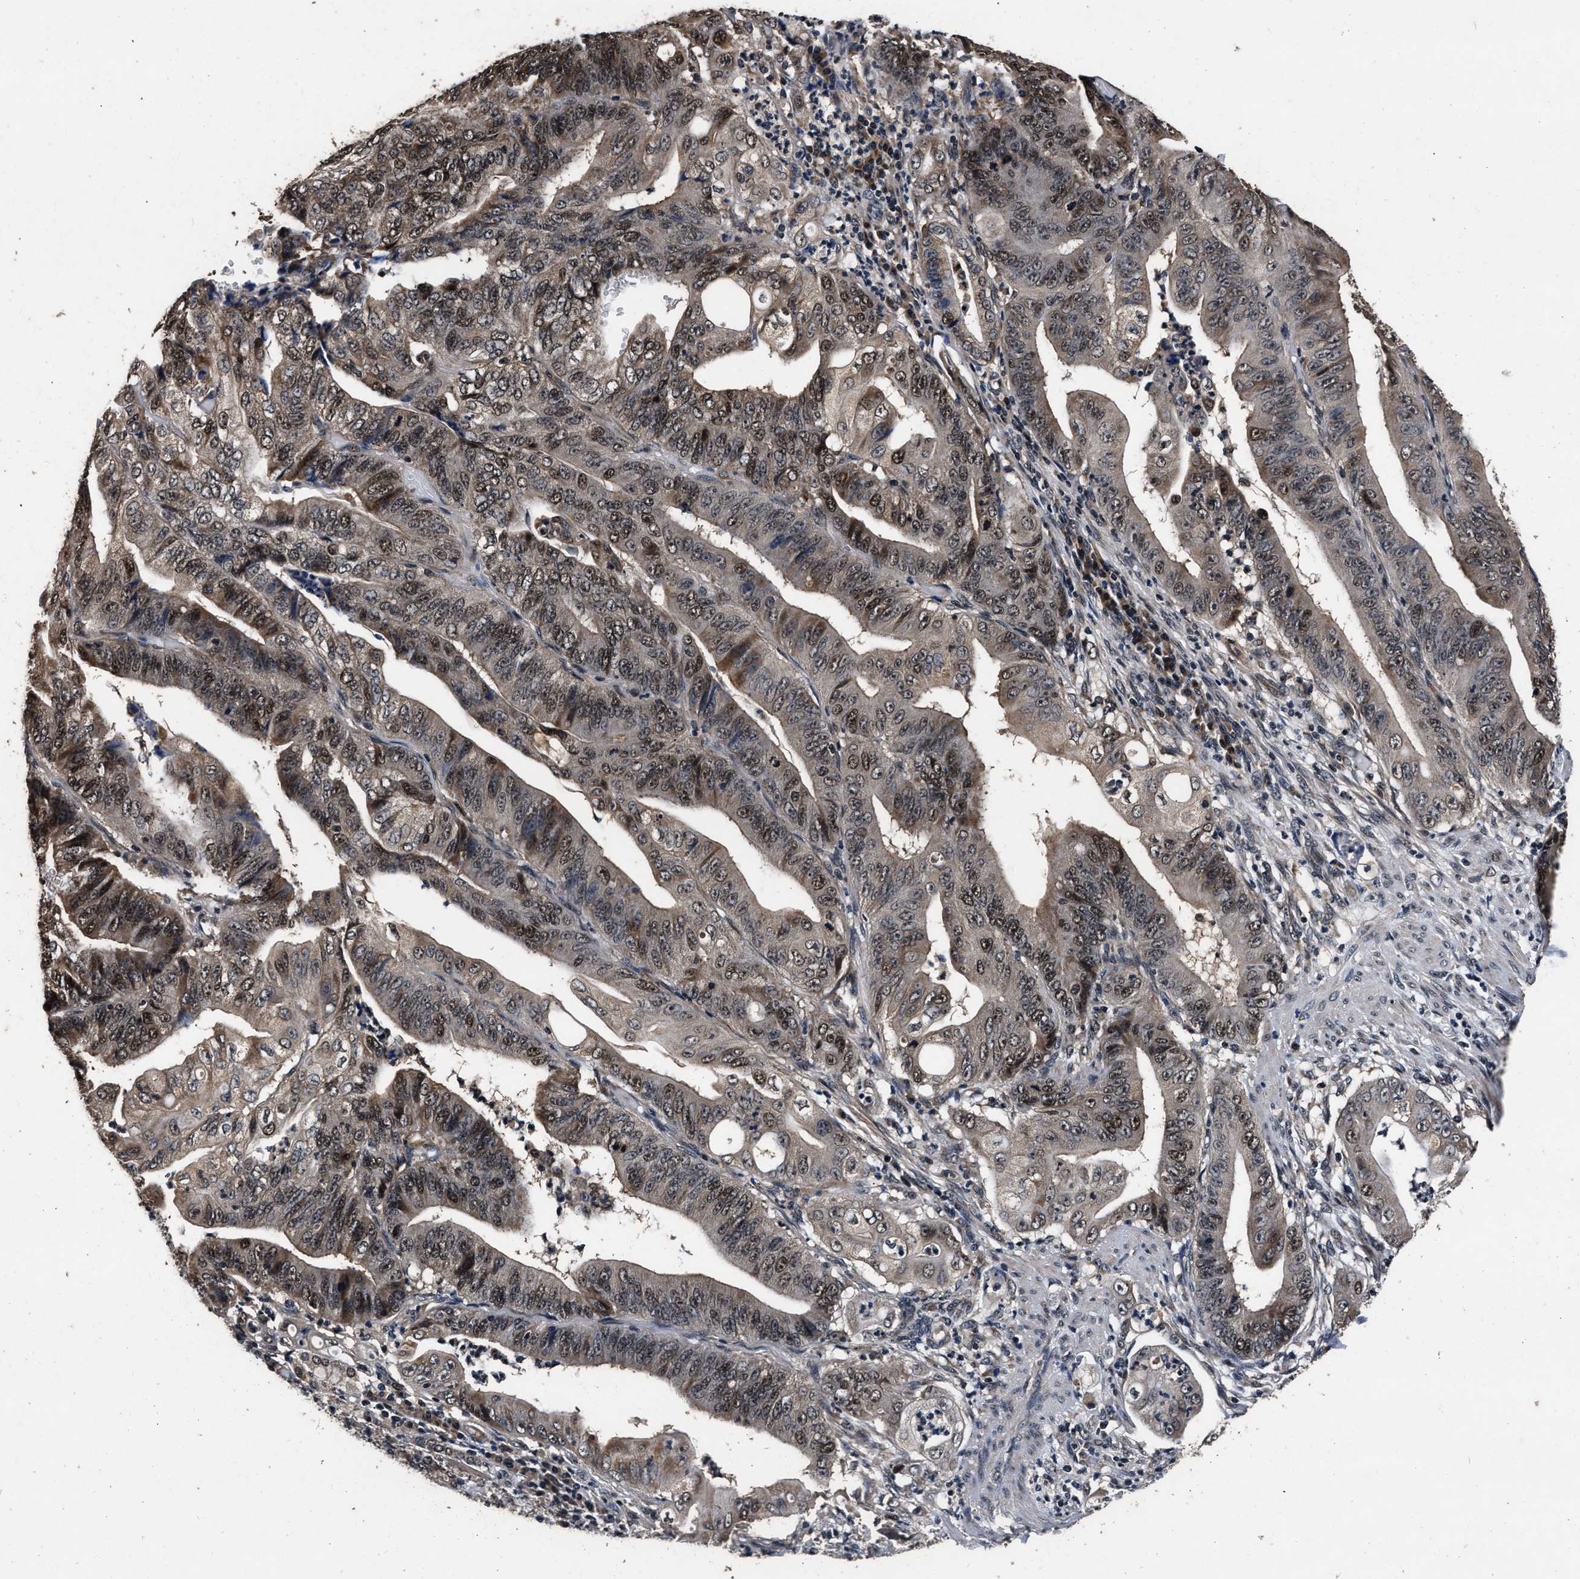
{"staining": {"intensity": "moderate", "quantity": ">75%", "location": "nuclear"}, "tissue": "stomach cancer", "cell_type": "Tumor cells", "image_type": "cancer", "snomed": [{"axis": "morphology", "description": "Adenocarcinoma, NOS"}, {"axis": "topography", "description": "Stomach"}], "caption": "Human stomach cancer stained with a brown dye displays moderate nuclear positive positivity in about >75% of tumor cells.", "gene": "CSTF1", "patient": {"sex": "female", "age": 73}}